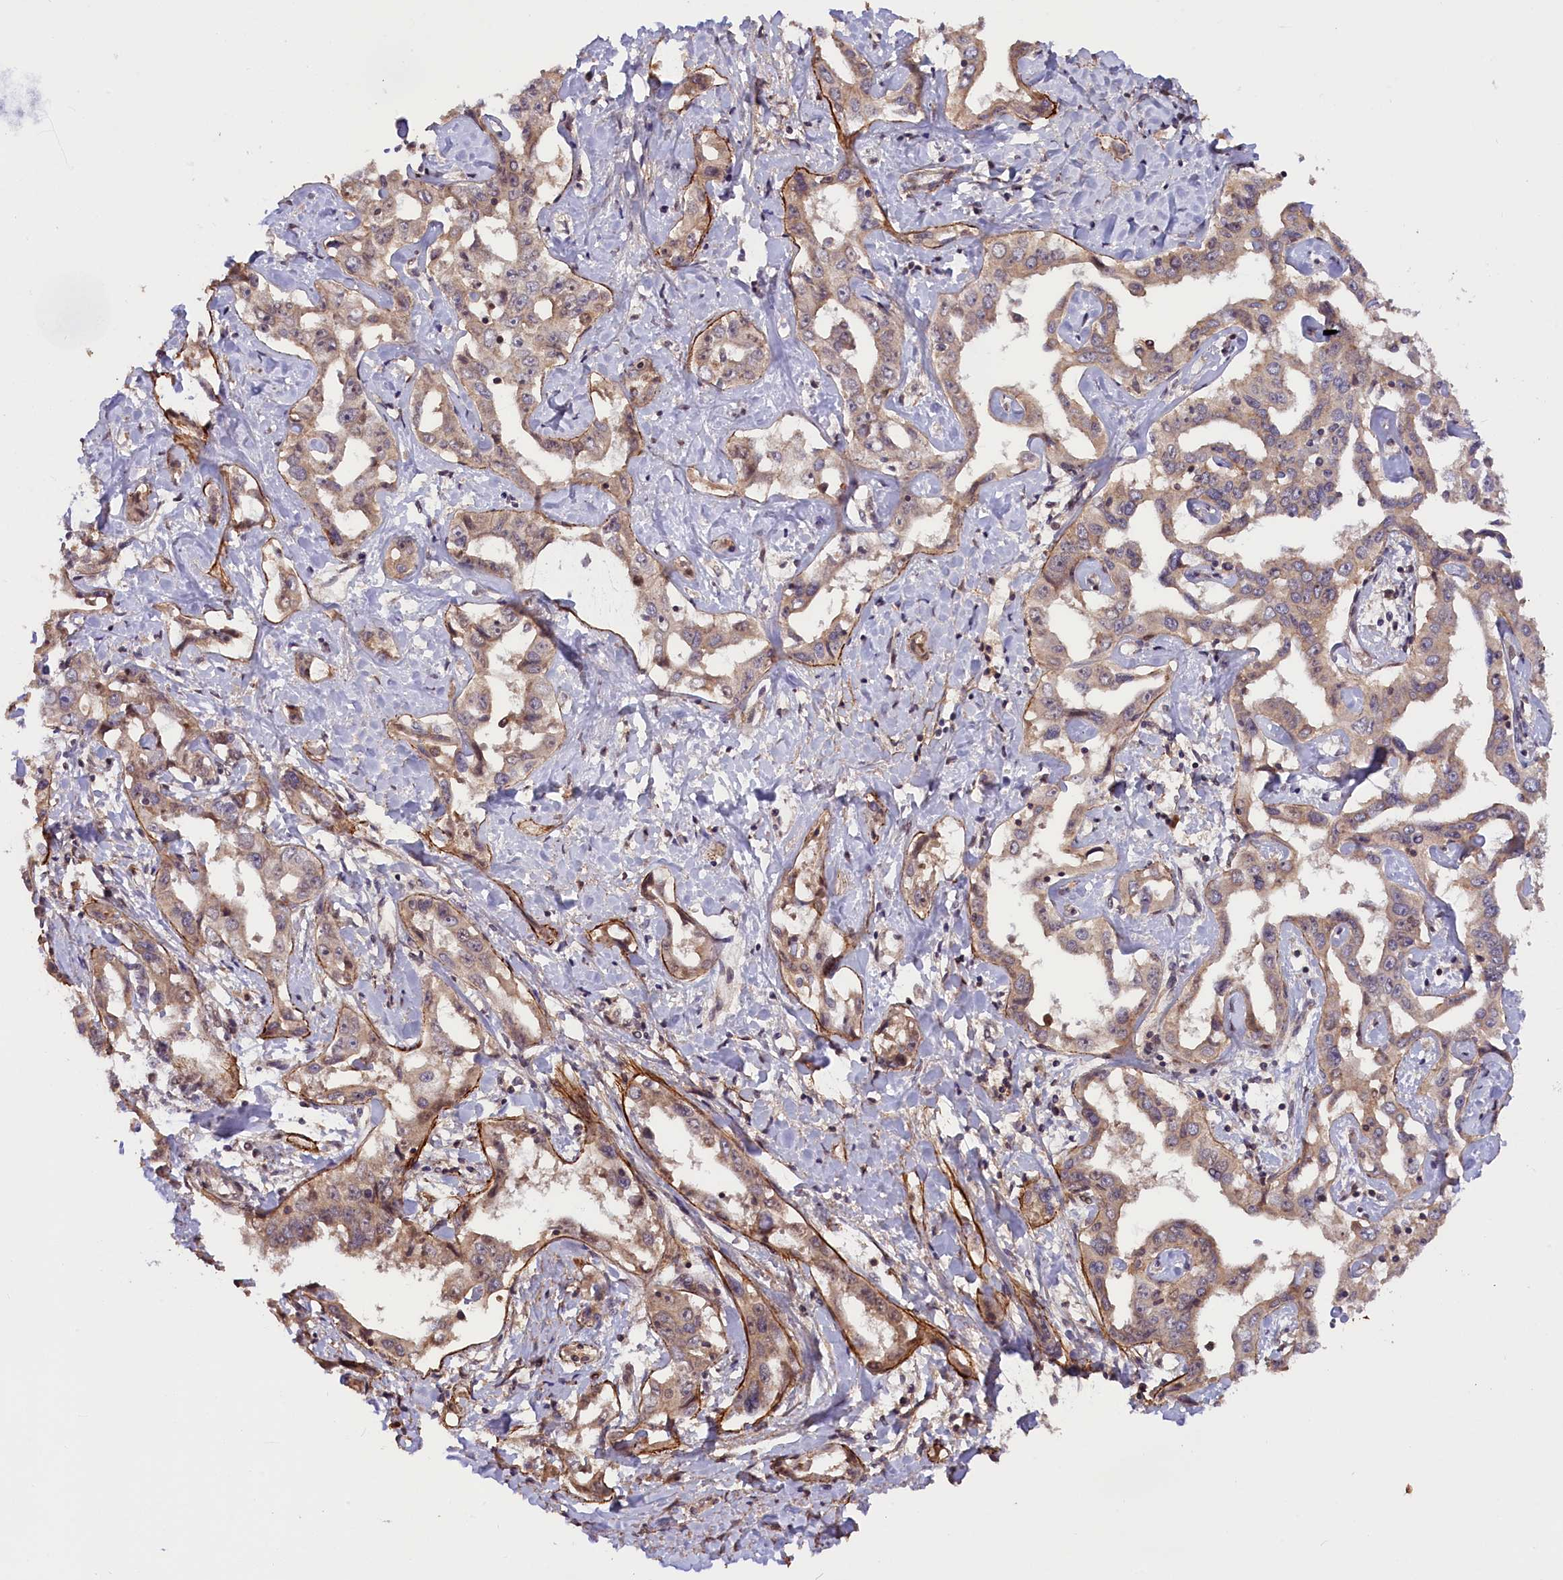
{"staining": {"intensity": "weak", "quantity": "25%-75%", "location": "cytoplasmic/membranous"}, "tissue": "liver cancer", "cell_type": "Tumor cells", "image_type": "cancer", "snomed": [{"axis": "morphology", "description": "Cholangiocarcinoma"}, {"axis": "topography", "description": "Liver"}], "caption": "A low amount of weak cytoplasmic/membranous expression is appreciated in about 25%-75% of tumor cells in liver cholangiocarcinoma tissue. (Stains: DAB (3,3'-diaminobenzidine) in brown, nuclei in blue, Microscopy: brightfield microscopy at high magnification).", "gene": "ZNF480", "patient": {"sex": "male", "age": 59}}